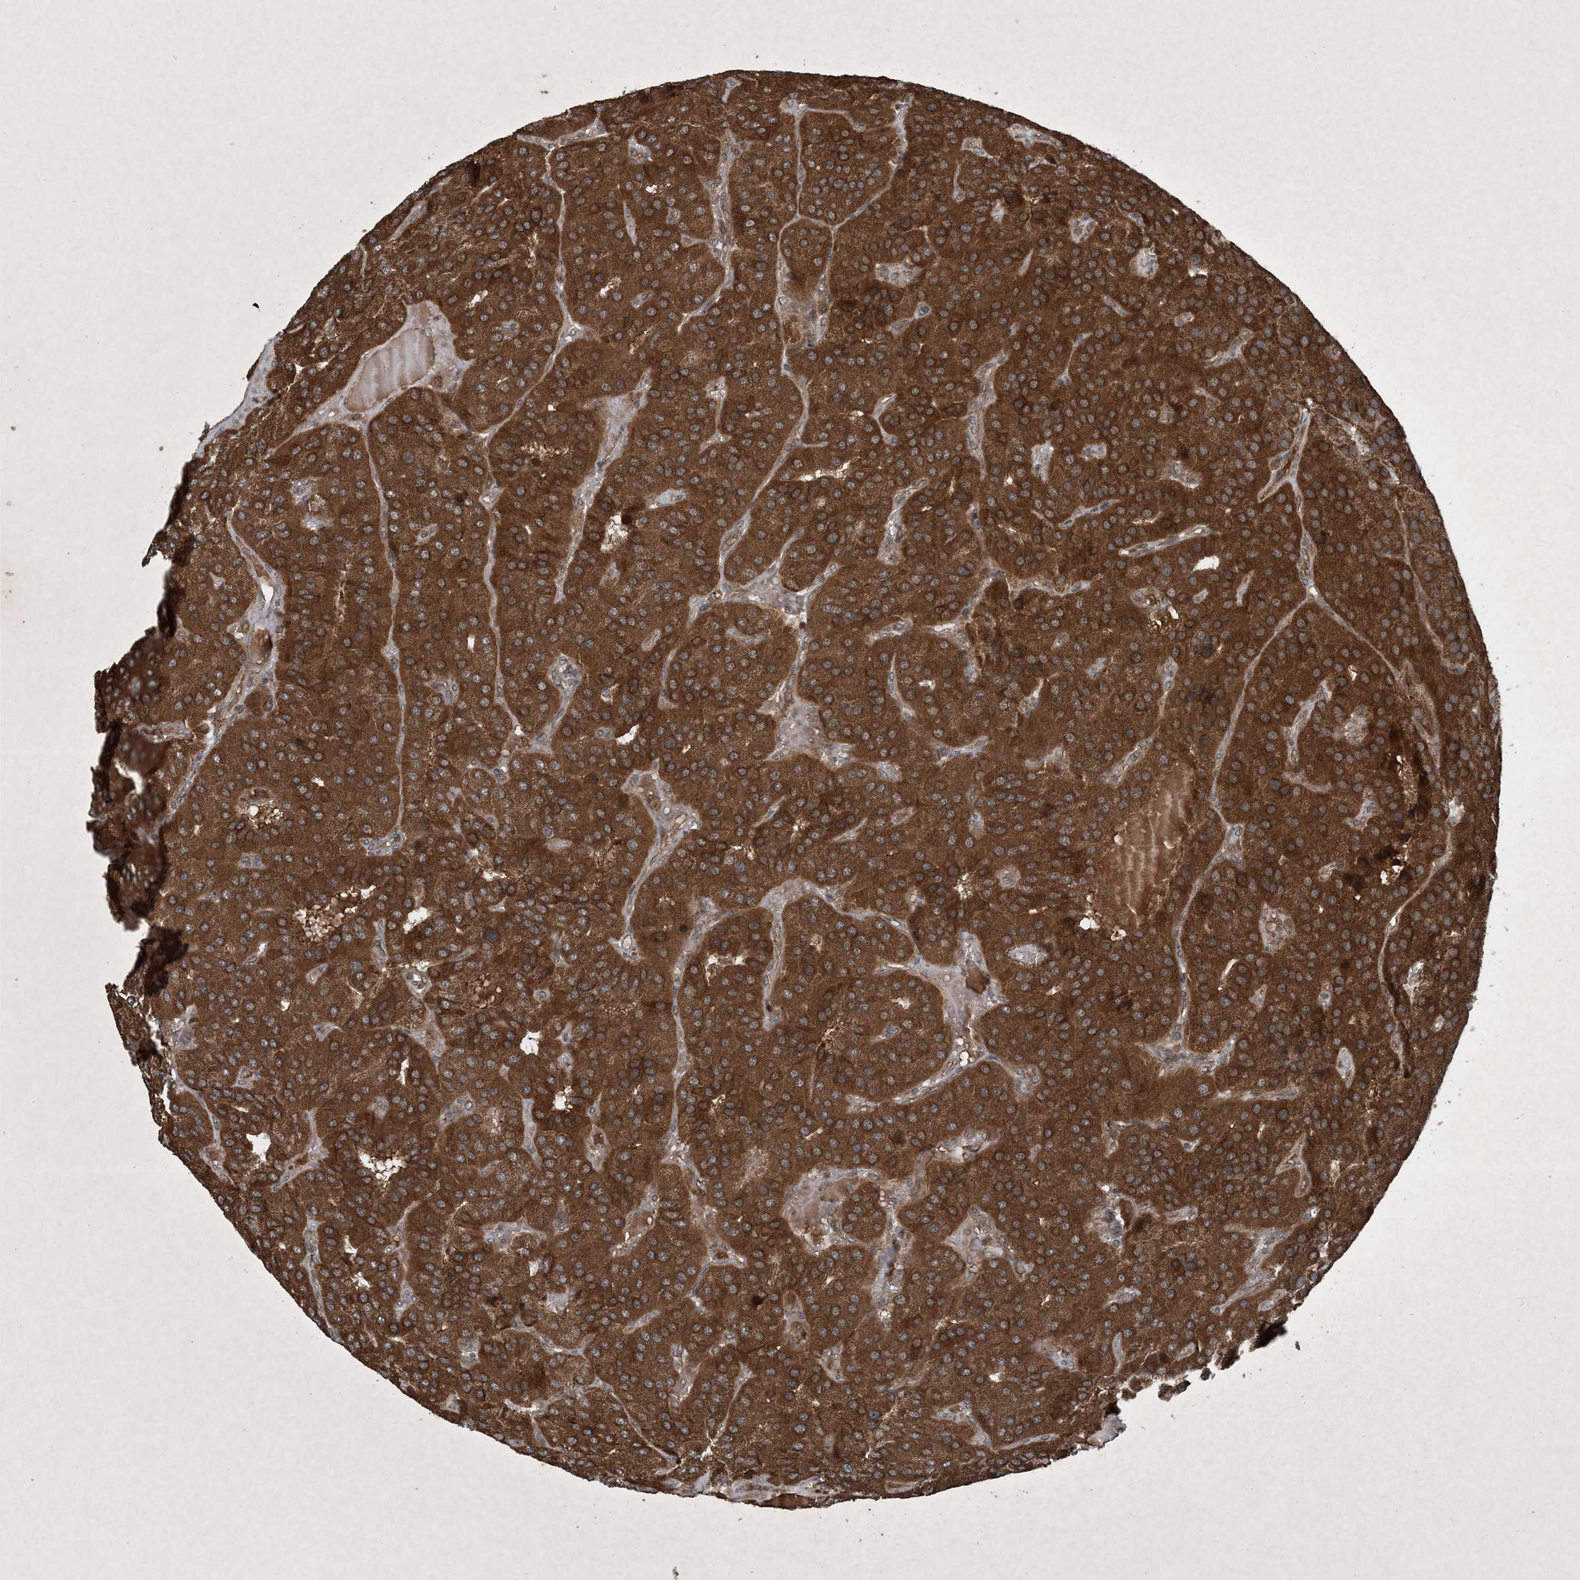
{"staining": {"intensity": "strong", "quantity": ">75%", "location": "cytoplasmic/membranous"}, "tissue": "parathyroid gland", "cell_type": "Glandular cells", "image_type": "normal", "snomed": [{"axis": "morphology", "description": "Normal tissue, NOS"}, {"axis": "morphology", "description": "Adenoma, NOS"}, {"axis": "topography", "description": "Parathyroid gland"}], "caption": "An immunohistochemistry micrograph of normal tissue is shown. Protein staining in brown labels strong cytoplasmic/membranous positivity in parathyroid gland within glandular cells.", "gene": "GNG5", "patient": {"sex": "female", "age": 86}}